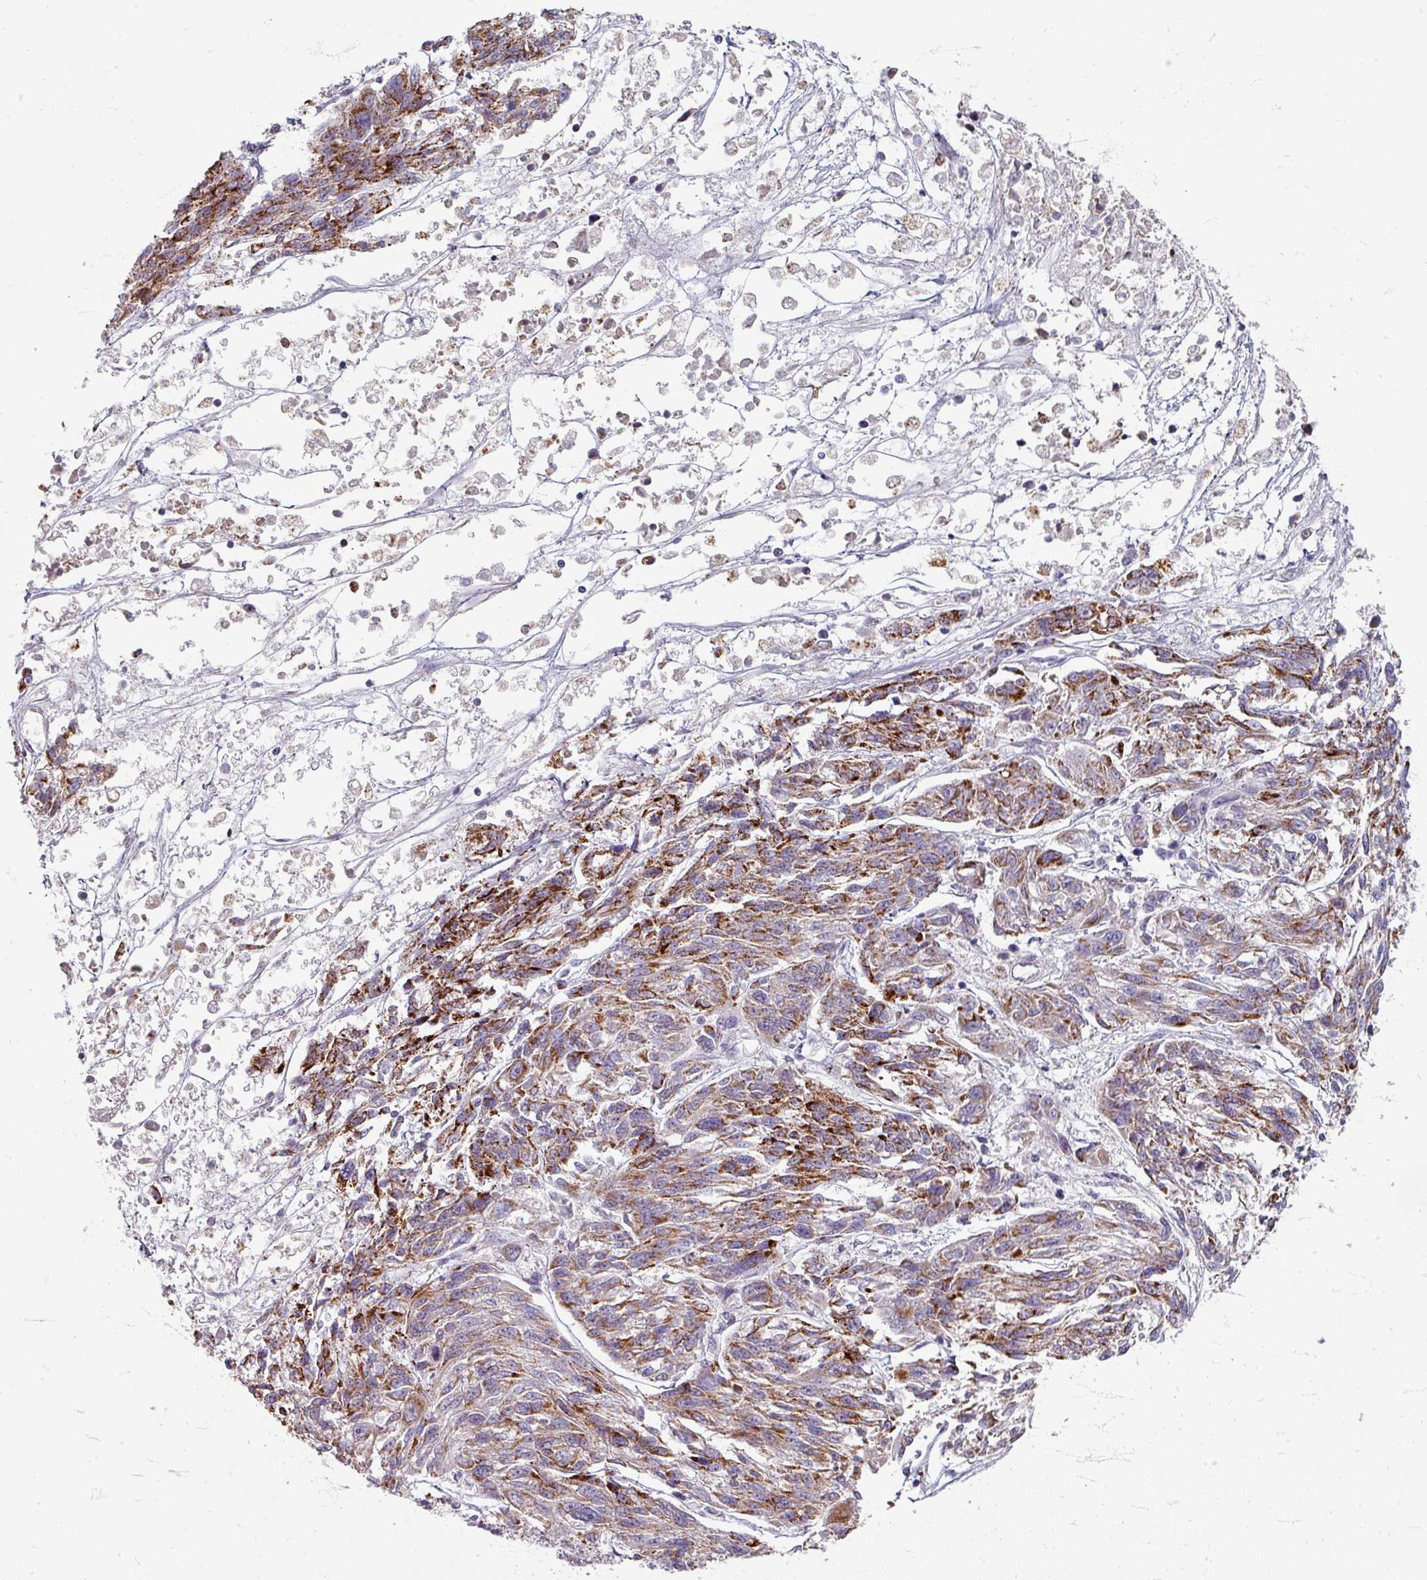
{"staining": {"intensity": "moderate", "quantity": "25%-75%", "location": "cytoplasmic/membranous"}, "tissue": "melanoma", "cell_type": "Tumor cells", "image_type": "cancer", "snomed": [{"axis": "morphology", "description": "Malignant melanoma, NOS"}, {"axis": "topography", "description": "Skin"}], "caption": "Immunohistochemistry (IHC) staining of malignant melanoma, which displays medium levels of moderate cytoplasmic/membranous expression in approximately 25%-75% of tumor cells indicating moderate cytoplasmic/membranous protein positivity. The staining was performed using DAB (3,3'-diaminobenzidine) (brown) for protein detection and nuclei were counterstained in hematoxylin (blue).", "gene": "GABARAPL1", "patient": {"sex": "male", "age": 53}}